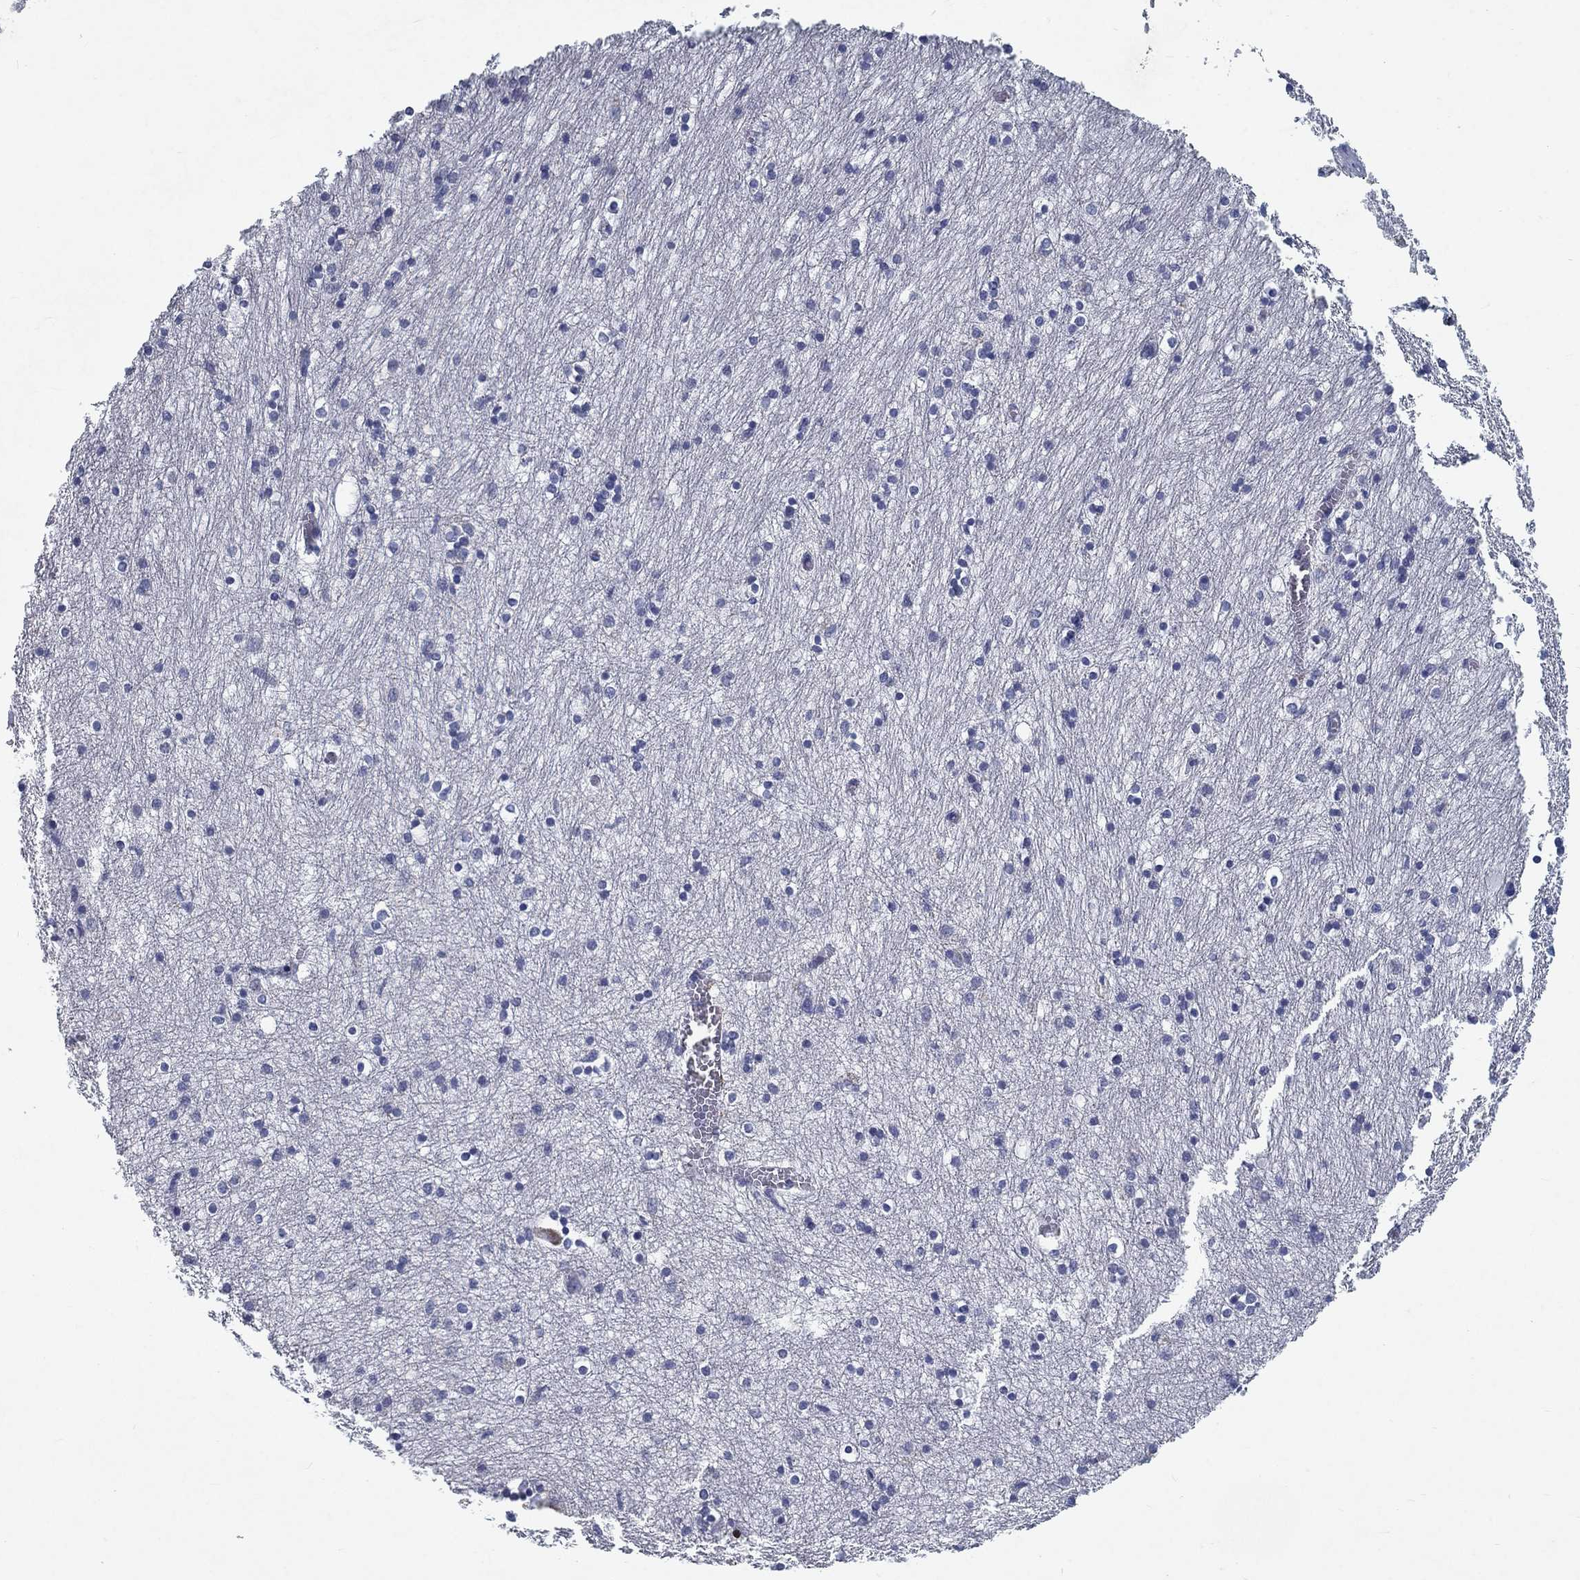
{"staining": {"intensity": "negative", "quantity": "none", "location": "none"}, "tissue": "hippocampus", "cell_type": "Glial cells", "image_type": "normal", "snomed": [{"axis": "morphology", "description": "Normal tissue, NOS"}, {"axis": "topography", "description": "Lateral ventricle wall"}, {"axis": "topography", "description": "Hippocampus"}], "caption": "Immunohistochemistry histopathology image of benign hippocampus: hippocampus stained with DAB shows no significant protein positivity in glial cells.", "gene": "GZMA", "patient": {"sex": "female", "age": 63}}